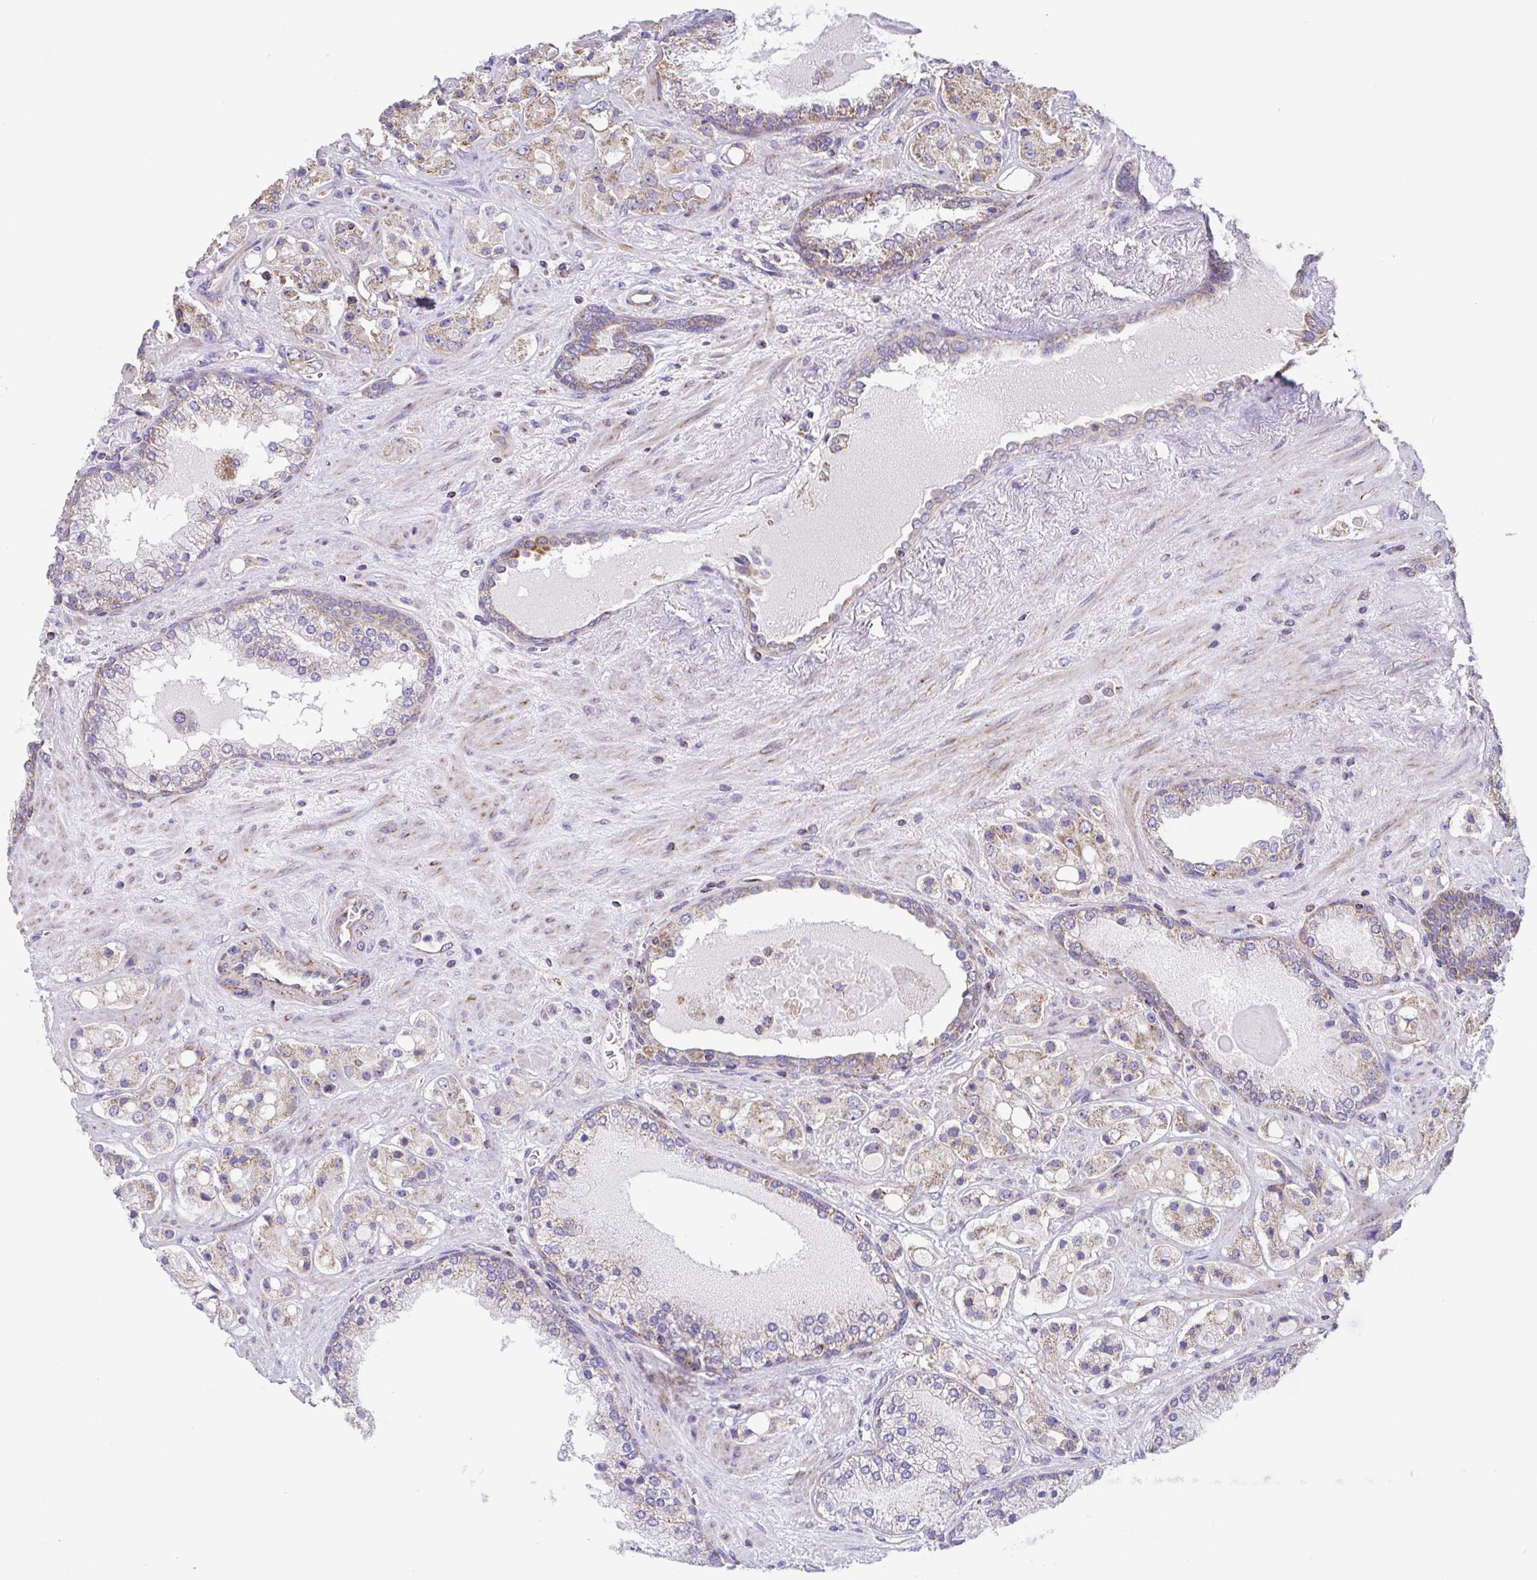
{"staining": {"intensity": "weak", "quantity": ">75%", "location": "cytoplasmic/membranous"}, "tissue": "prostate cancer", "cell_type": "Tumor cells", "image_type": "cancer", "snomed": [{"axis": "morphology", "description": "Adenocarcinoma, High grade"}, {"axis": "topography", "description": "Prostate"}], "caption": "Prostate cancer (high-grade adenocarcinoma) stained with immunohistochemistry shows weak cytoplasmic/membranous staining in about >75% of tumor cells.", "gene": "GINM1", "patient": {"sex": "male", "age": 67}}